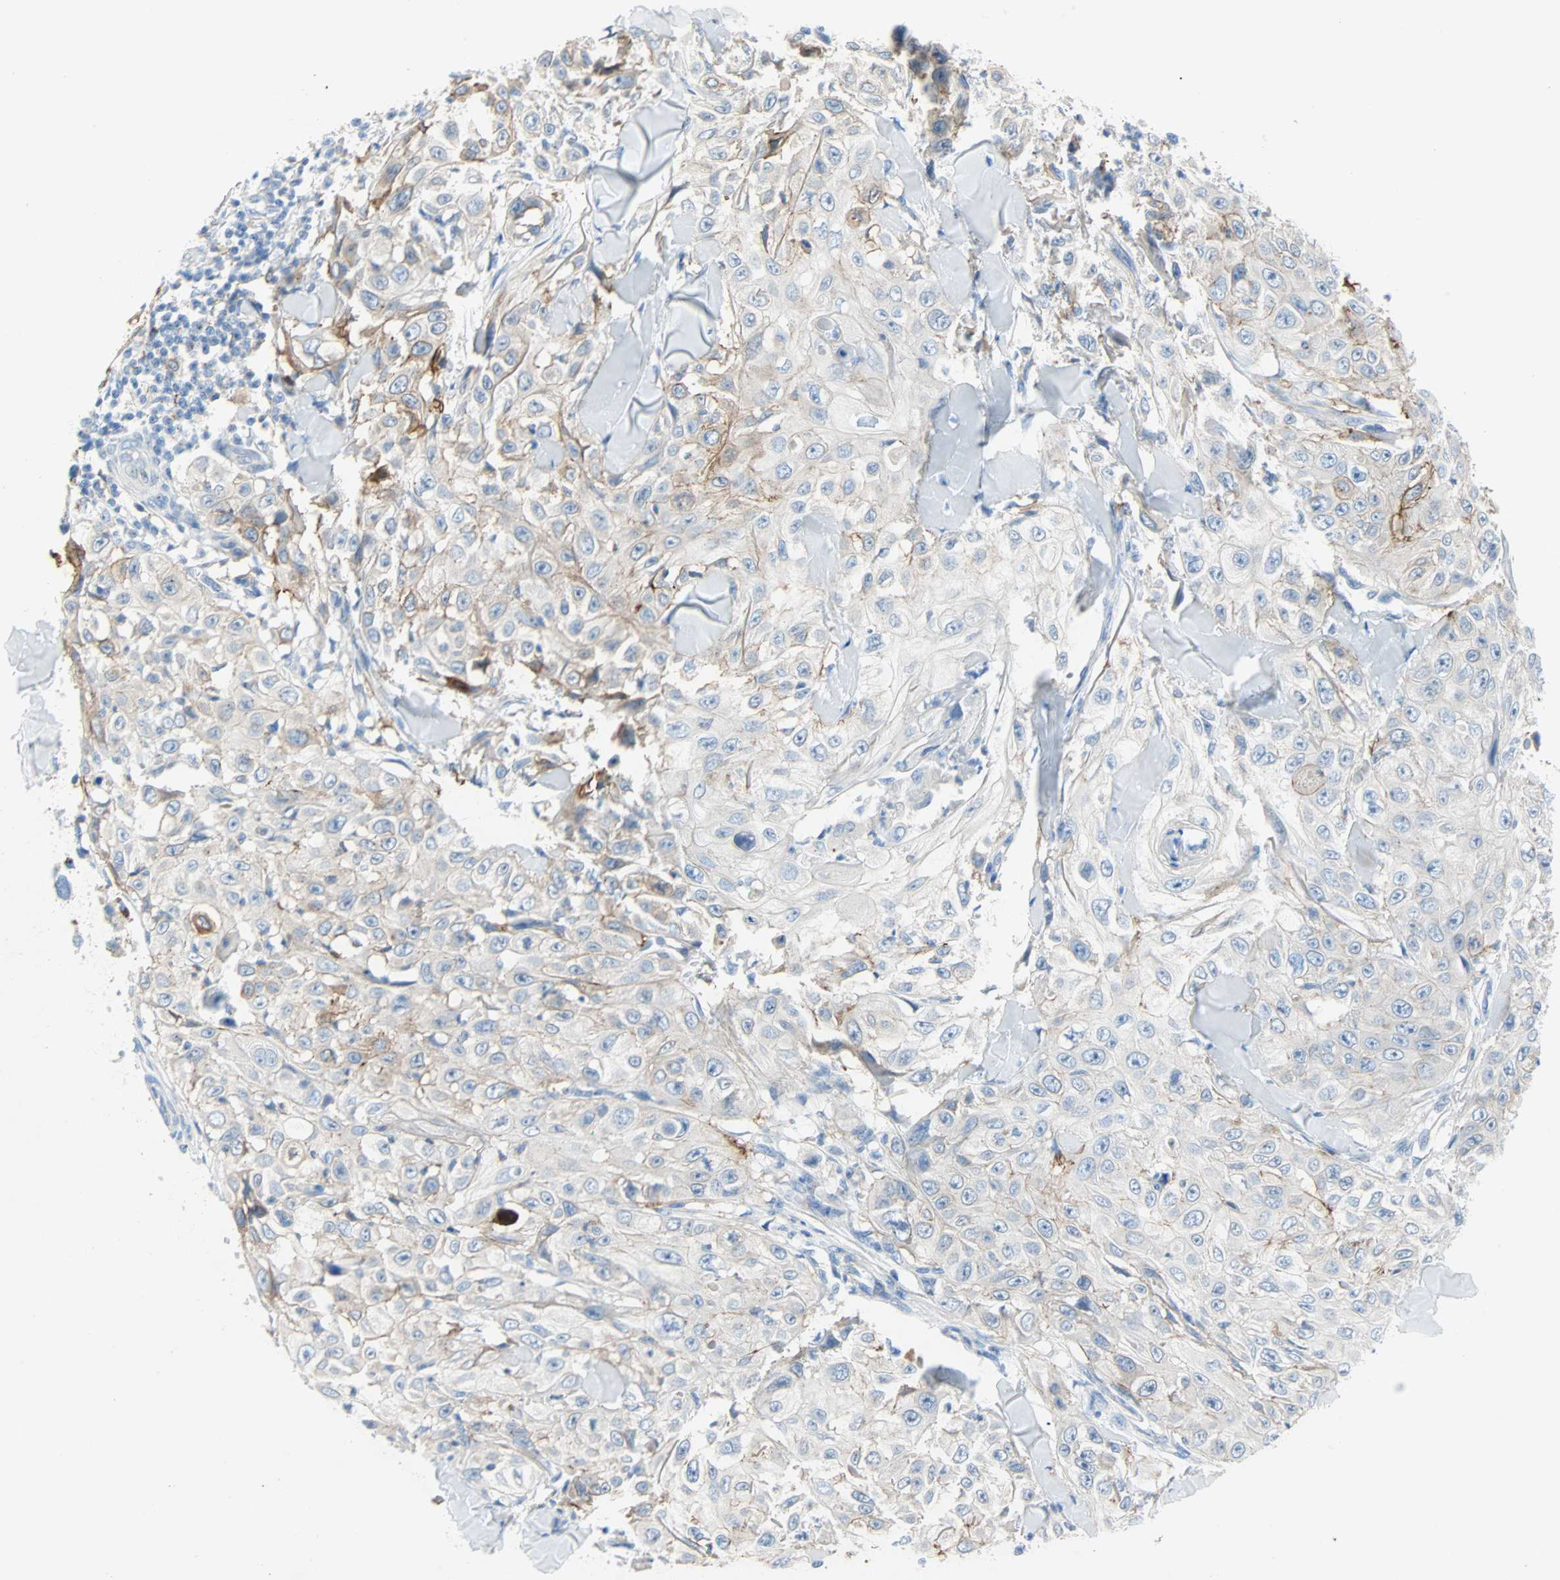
{"staining": {"intensity": "weak", "quantity": "25%-75%", "location": "cytoplasmic/membranous"}, "tissue": "skin cancer", "cell_type": "Tumor cells", "image_type": "cancer", "snomed": [{"axis": "morphology", "description": "Squamous cell carcinoma, NOS"}, {"axis": "topography", "description": "Skin"}], "caption": "The image reveals a brown stain indicating the presence of a protein in the cytoplasmic/membranous of tumor cells in skin cancer (squamous cell carcinoma).", "gene": "PDPN", "patient": {"sex": "male", "age": 86}}